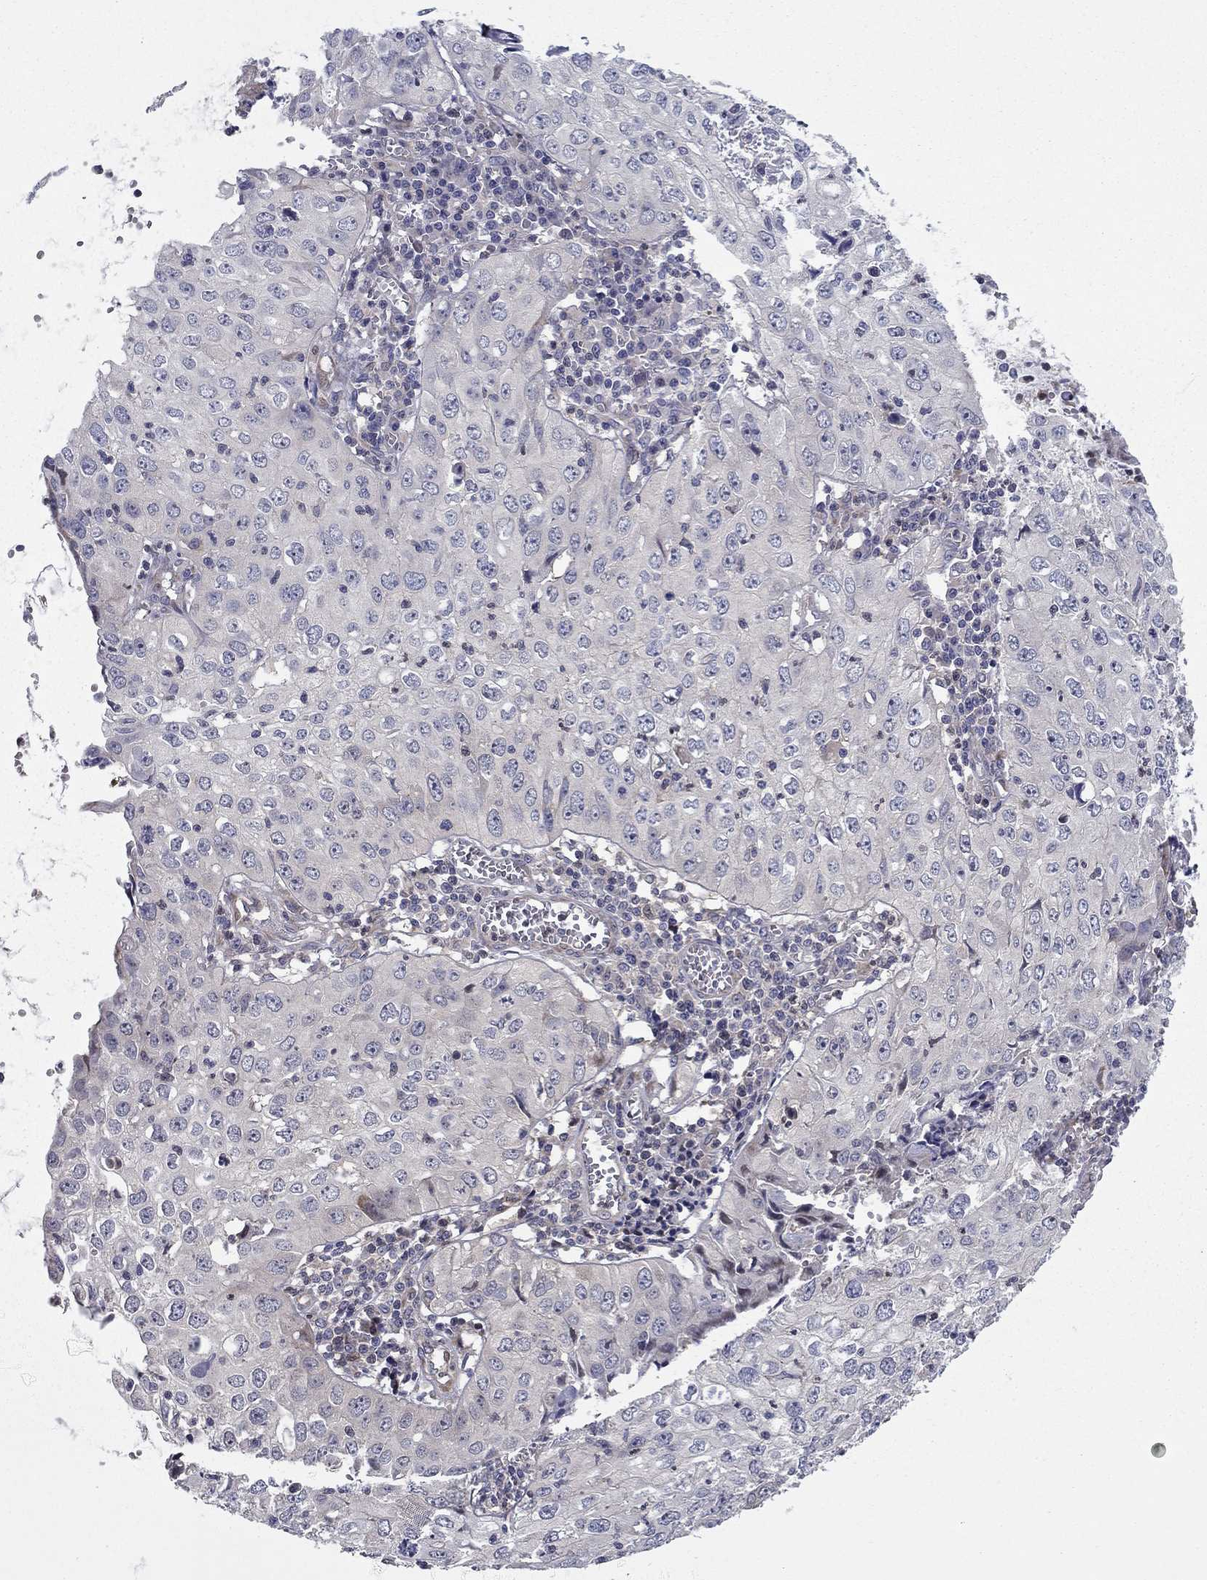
{"staining": {"intensity": "negative", "quantity": "none", "location": "none"}, "tissue": "cervical cancer", "cell_type": "Tumor cells", "image_type": "cancer", "snomed": [{"axis": "morphology", "description": "Squamous cell carcinoma, NOS"}, {"axis": "topography", "description": "Cervix"}], "caption": "There is no significant positivity in tumor cells of cervical cancer (squamous cell carcinoma).", "gene": "DUSP7", "patient": {"sex": "female", "age": 24}}